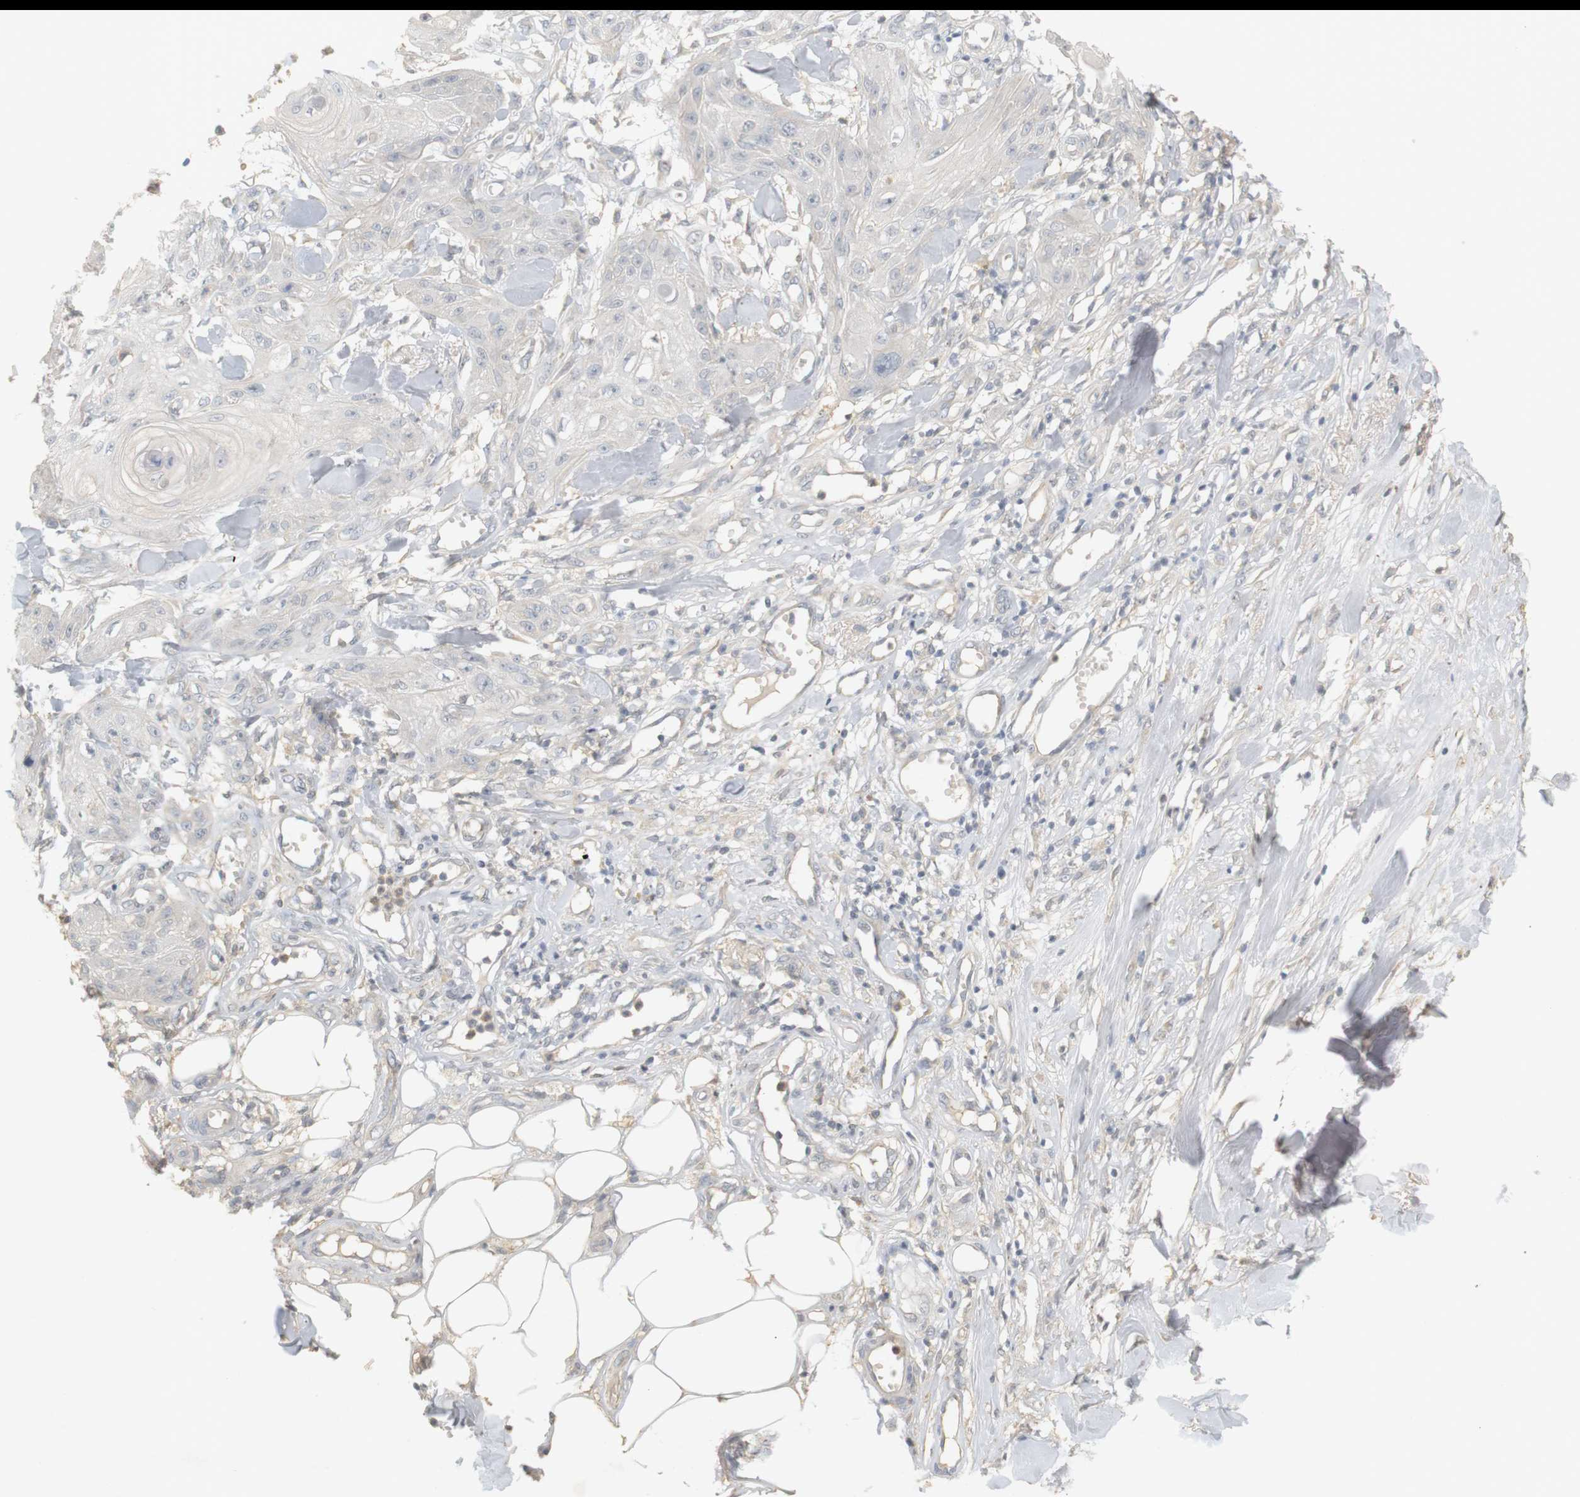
{"staining": {"intensity": "negative", "quantity": "none", "location": "none"}, "tissue": "skin cancer", "cell_type": "Tumor cells", "image_type": "cancer", "snomed": [{"axis": "morphology", "description": "Squamous cell carcinoma, NOS"}, {"axis": "topography", "description": "Skin"}], "caption": "IHC photomicrograph of skin cancer stained for a protein (brown), which demonstrates no staining in tumor cells.", "gene": "RTN3", "patient": {"sex": "male", "age": 74}}